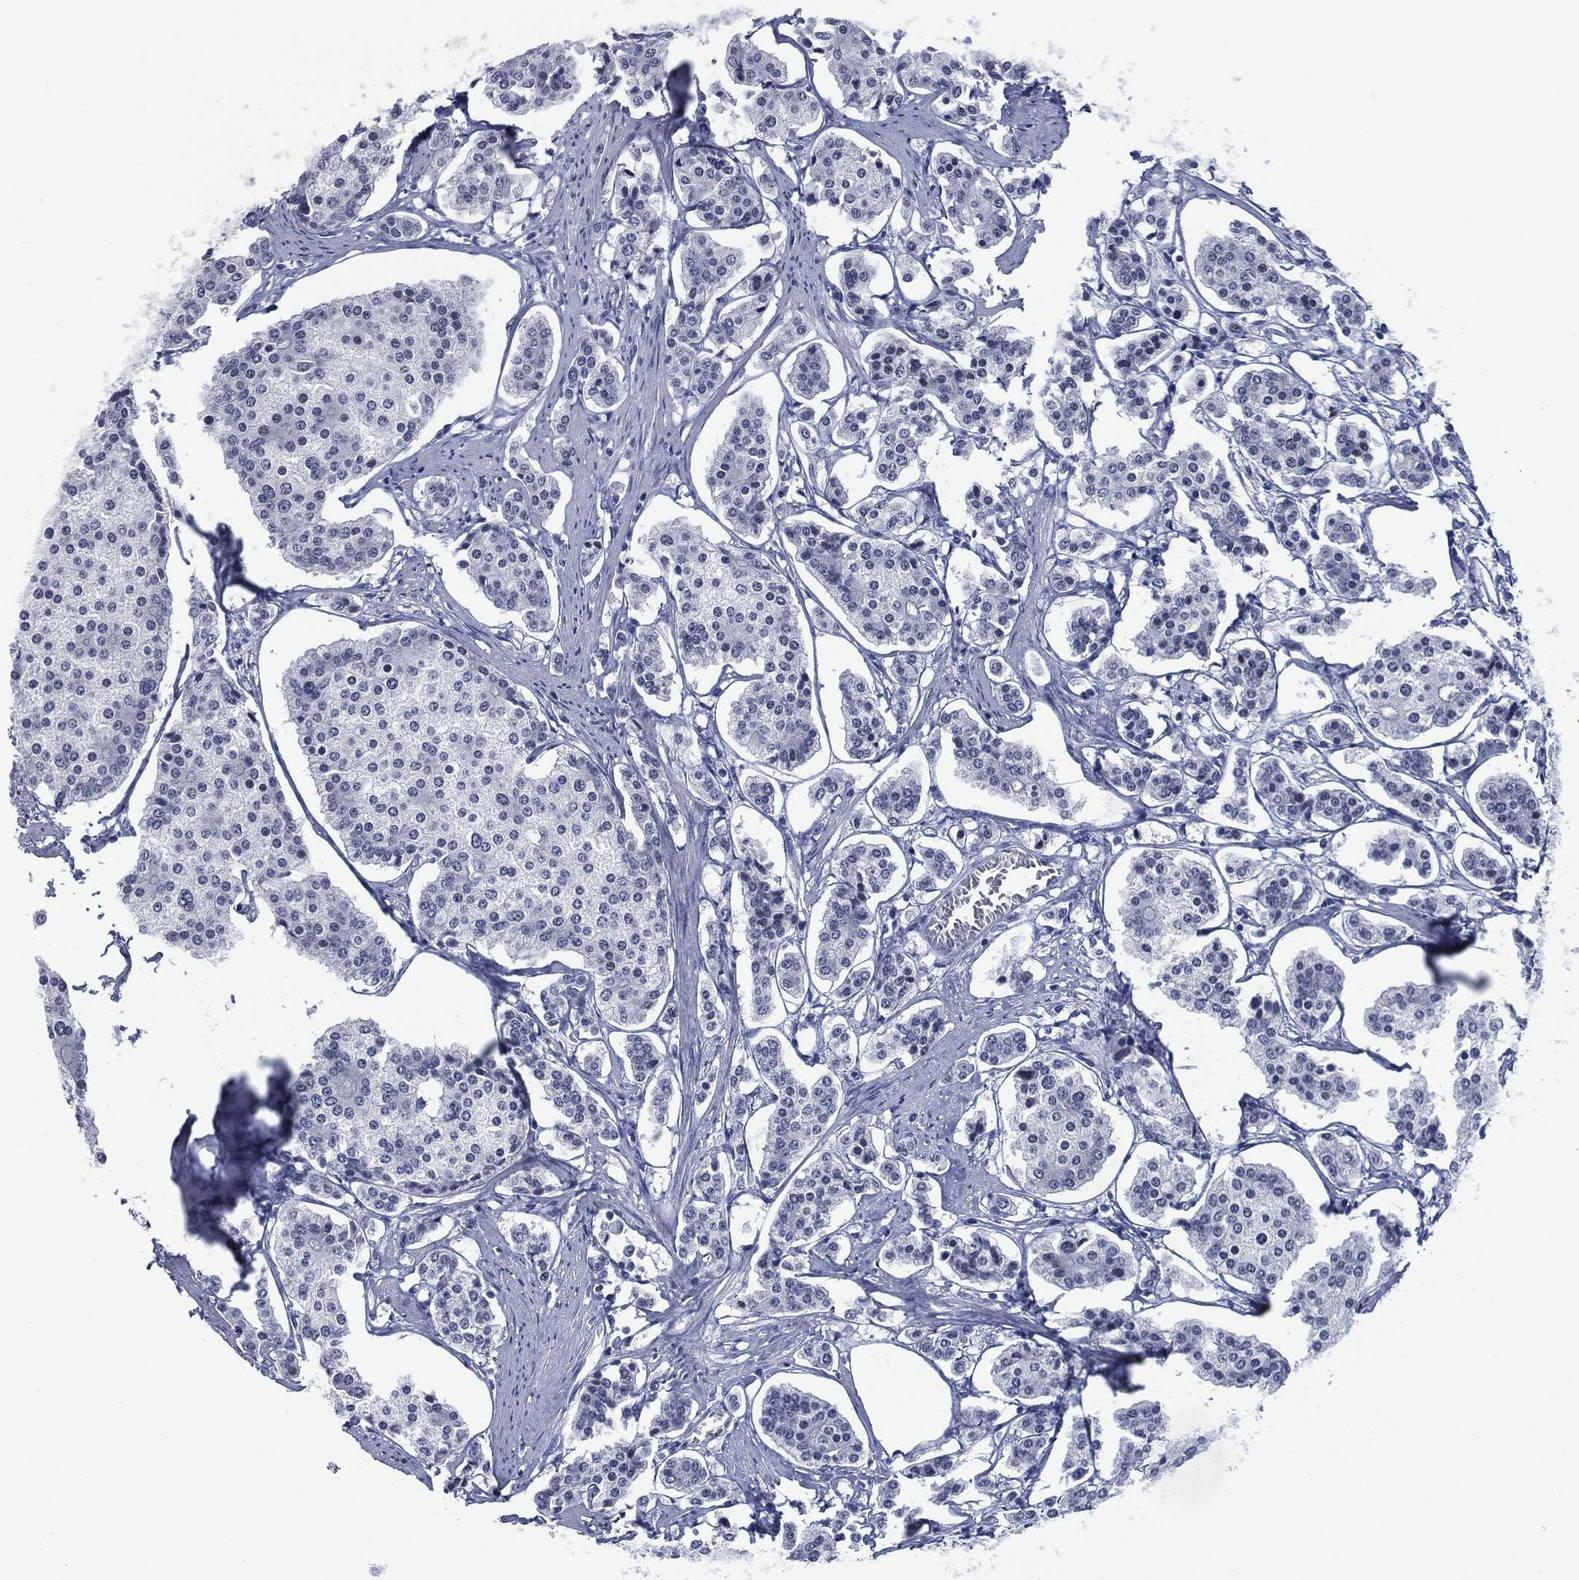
{"staining": {"intensity": "negative", "quantity": "none", "location": "none"}, "tissue": "carcinoid", "cell_type": "Tumor cells", "image_type": "cancer", "snomed": [{"axis": "morphology", "description": "Carcinoid, malignant, NOS"}, {"axis": "topography", "description": "Small intestine"}], "caption": "The immunohistochemistry (IHC) histopathology image has no significant positivity in tumor cells of carcinoid tissue.", "gene": "MUC16", "patient": {"sex": "female", "age": 65}}